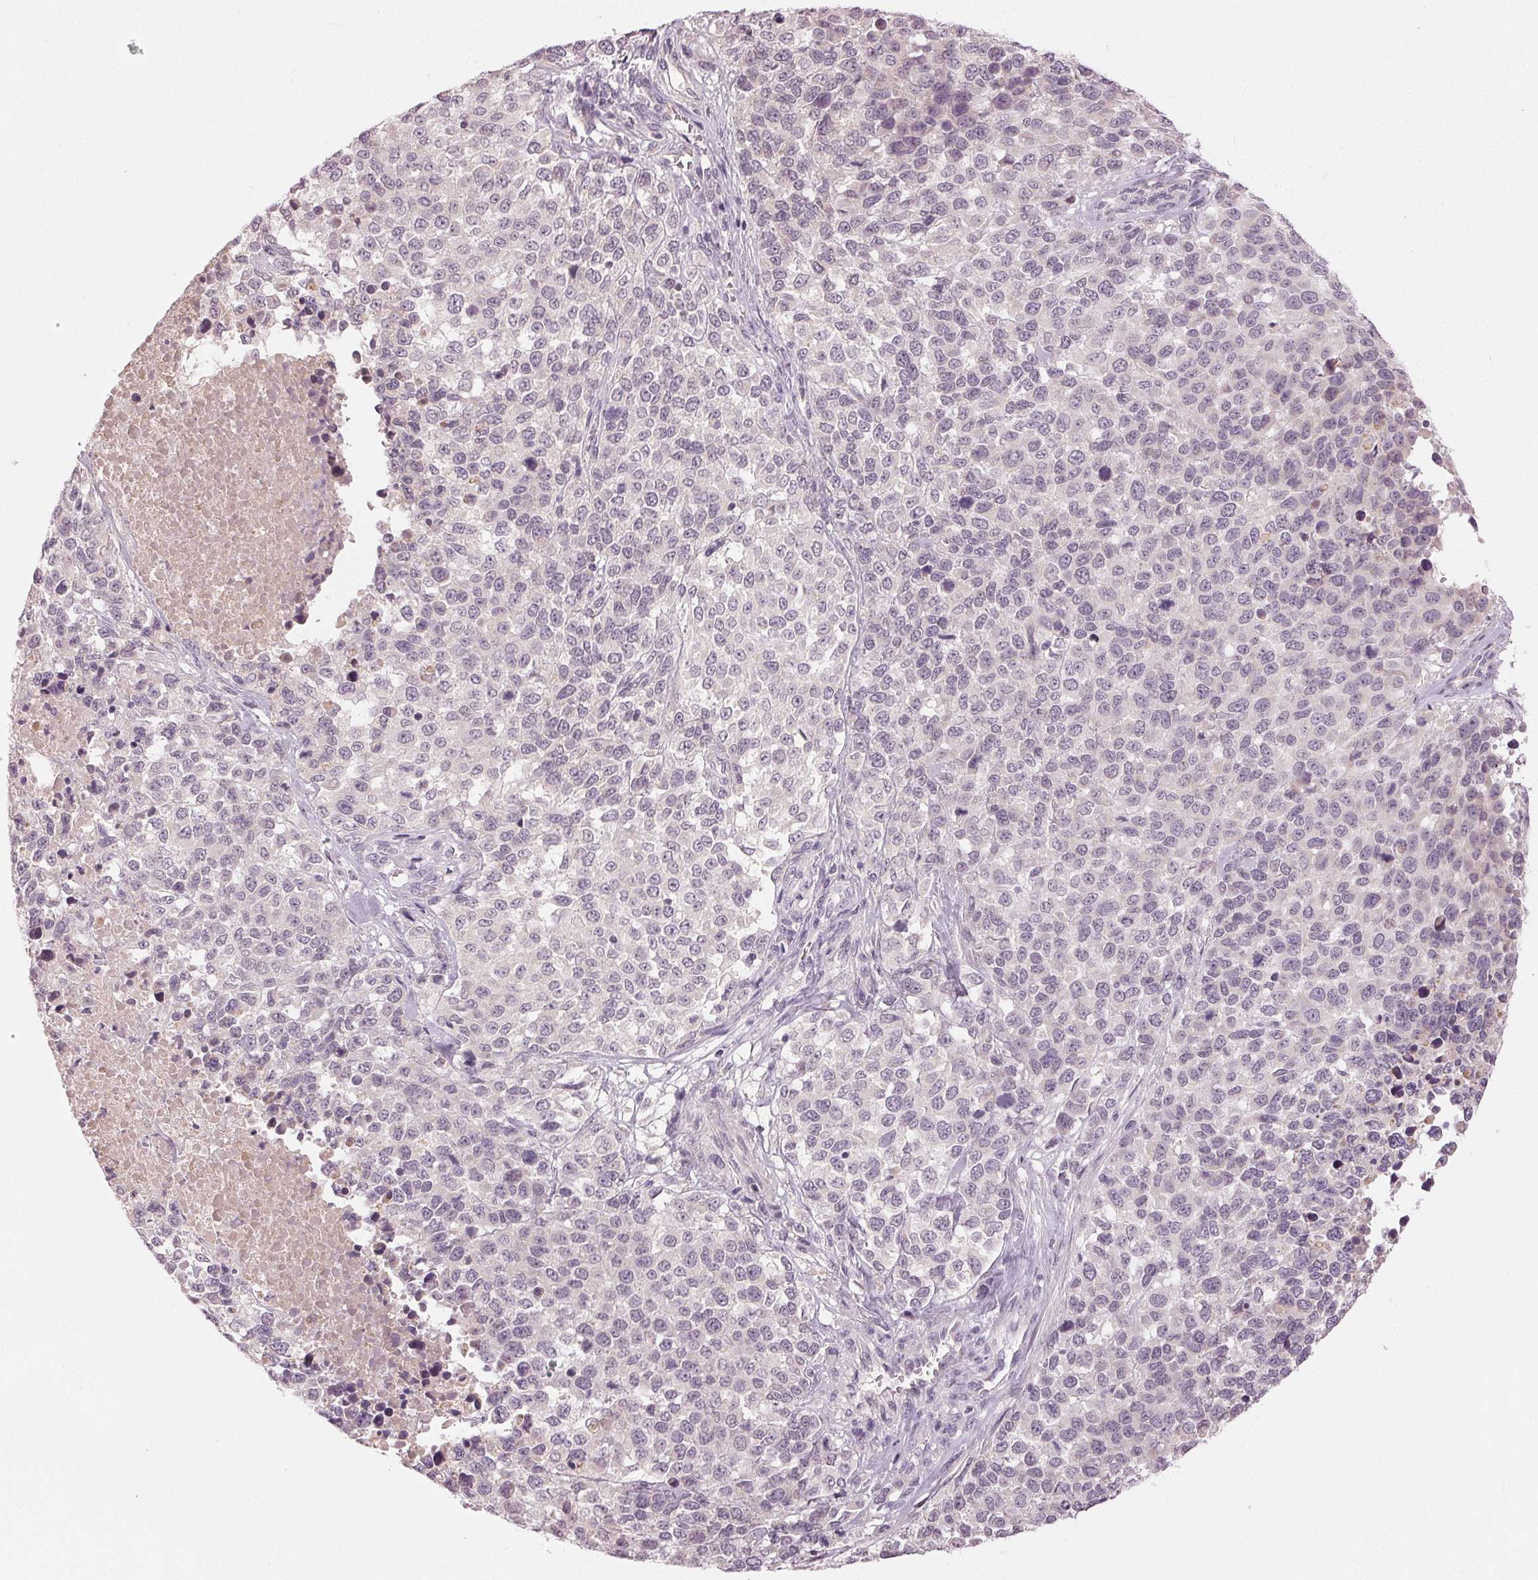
{"staining": {"intensity": "negative", "quantity": "none", "location": "none"}, "tissue": "melanoma", "cell_type": "Tumor cells", "image_type": "cancer", "snomed": [{"axis": "morphology", "description": "Malignant melanoma, Metastatic site"}, {"axis": "topography", "description": "Skin"}], "caption": "An IHC micrograph of melanoma is shown. There is no staining in tumor cells of melanoma.", "gene": "ZNF605", "patient": {"sex": "male", "age": 84}}